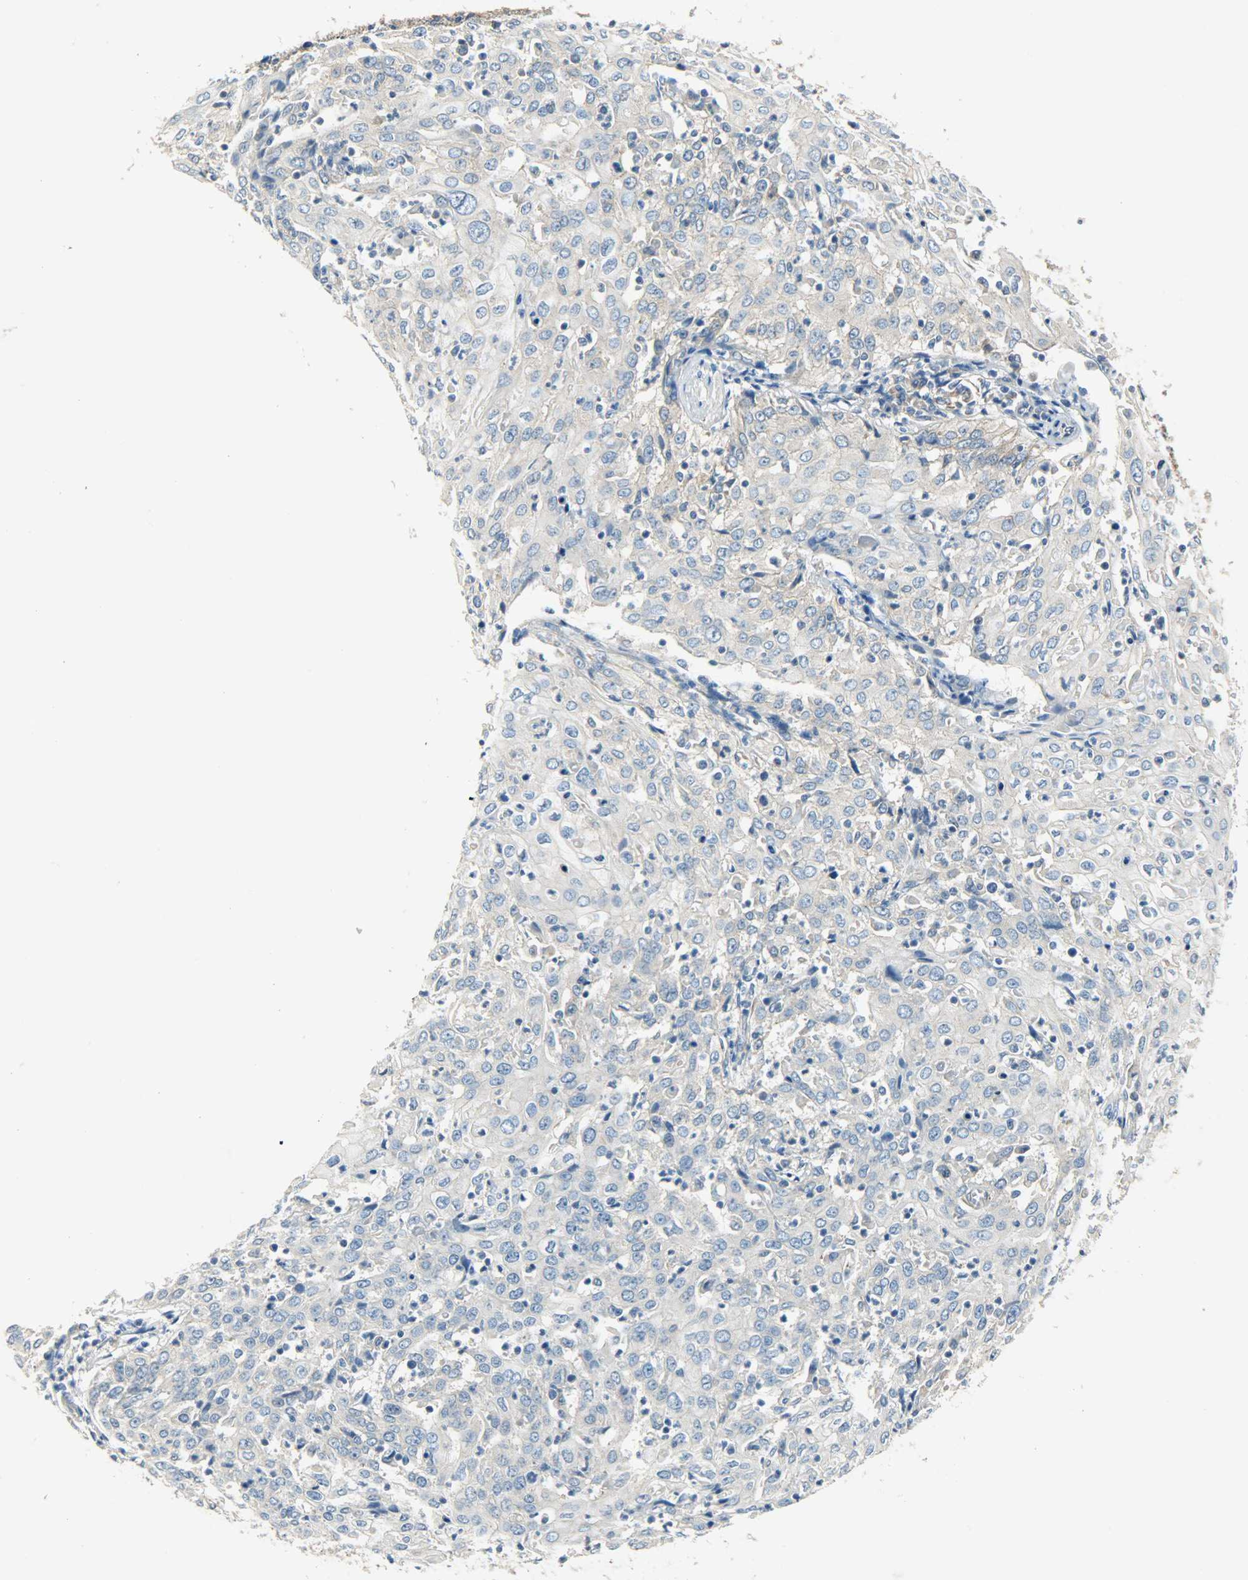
{"staining": {"intensity": "weak", "quantity": "25%-75%", "location": "cytoplasmic/membranous"}, "tissue": "cervical cancer", "cell_type": "Tumor cells", "image_type": "cancer", "snomed": [{"axis": "morphology", "description": "Squamous cell carcinoma, NOS"}, {"axis": "topography", "description": "Cervix"}], "caption": "A low amount of weak cytoplasmic/membranous expression is identified in about 25%-75% of tumor cells in cervical squamous cell carcinoma tissue.", "gene": "KIAA1217", "patient": {"sex": "female", "age": 39}}